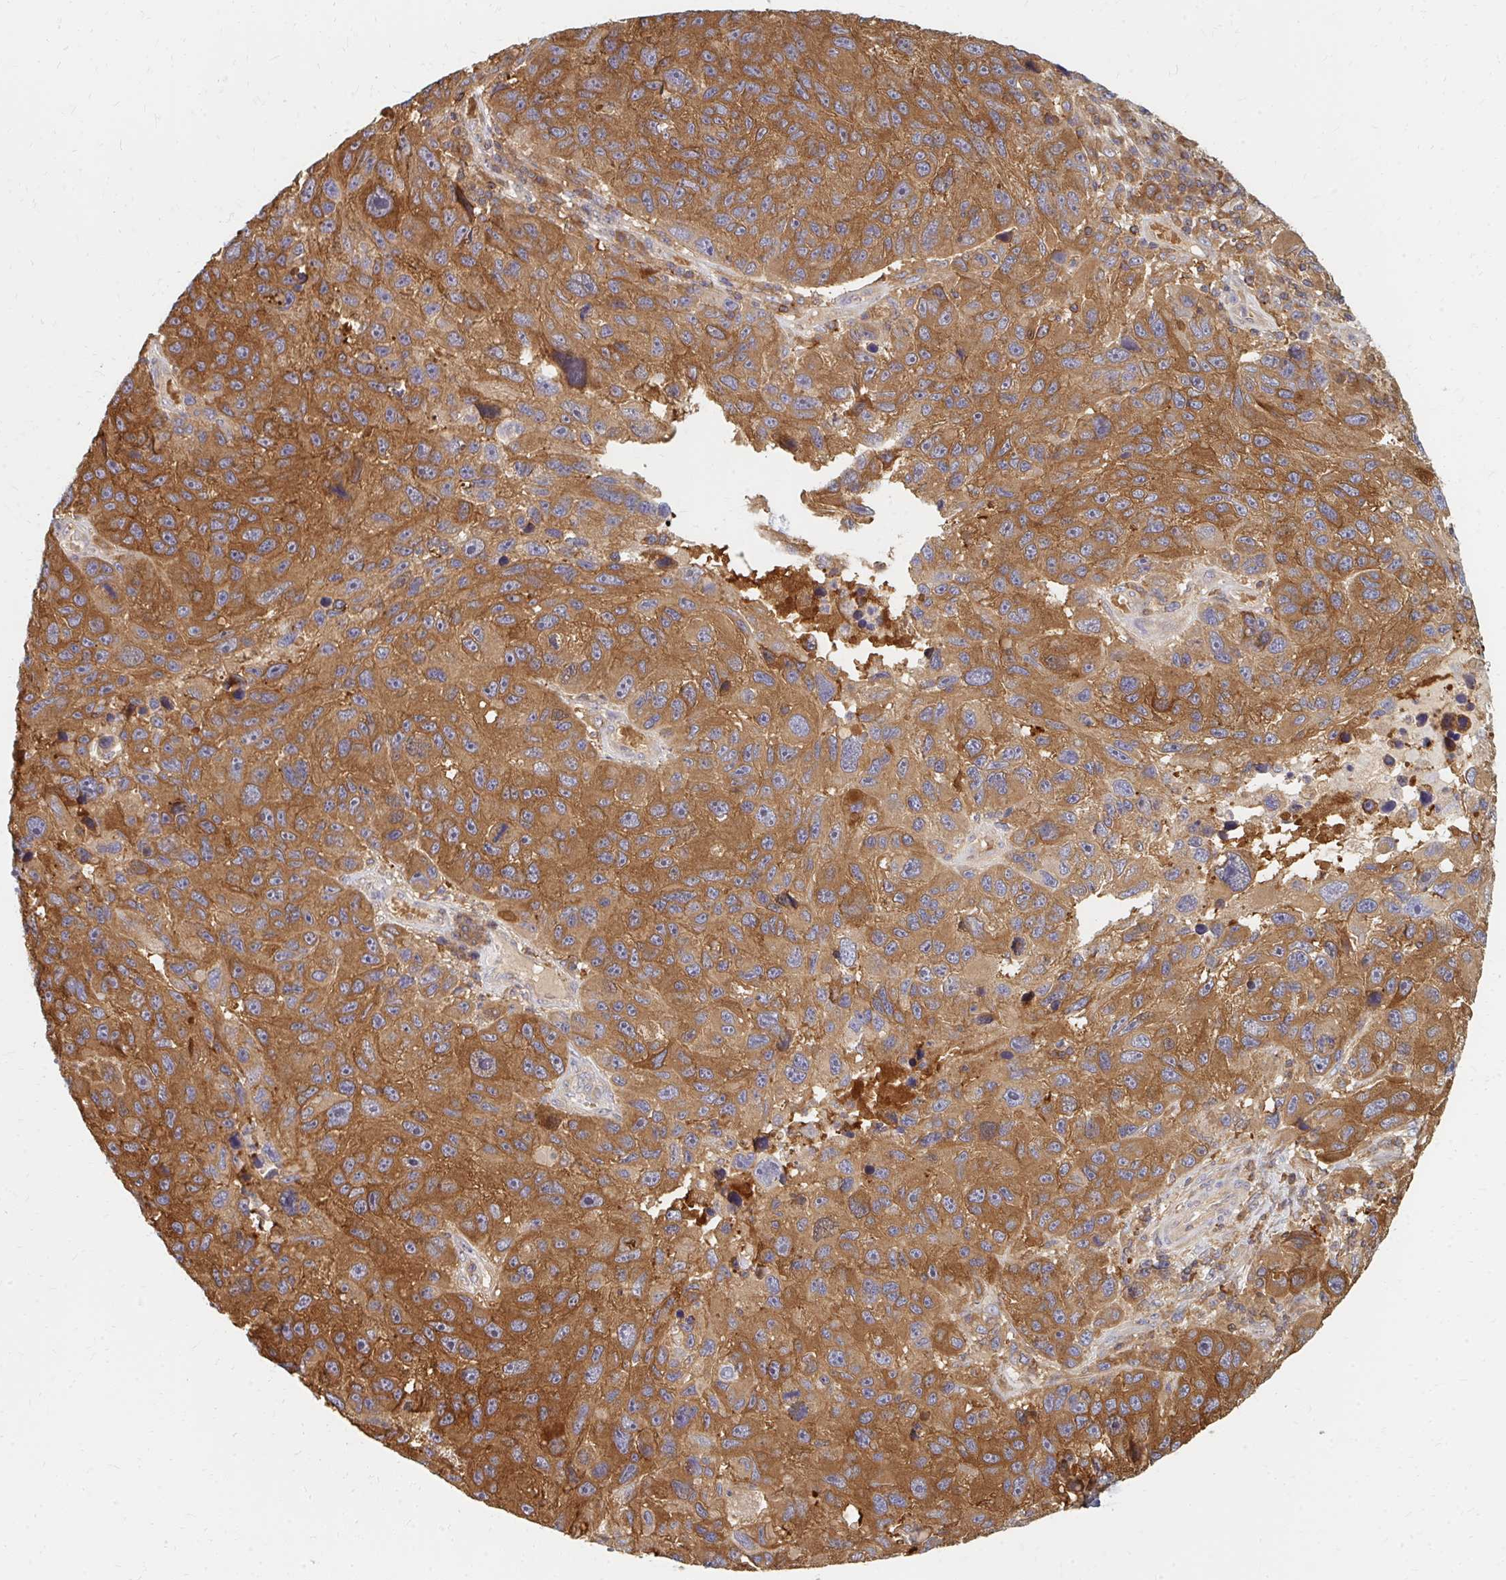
{"staining": {"intensity": "strong", "quantity": ">75%", "location": "cytoplasmic/membranous"}, "tissue": "melanoma", "cell_type": "Tumor cells", "image_type": "cancer", "snomed": [{"axis": "morphology", "description": "Malignant melanoma, NOS"}, {"axis": "topography", "description": "Skin"}], "caption": "Immunohistochemical staining of melanoma shows high levels of strong cytoplasmic/membranous expression in about >75% of tumor cells.", "gene": "ZNF285", "patient": {"sex": "male", "age": 53}}